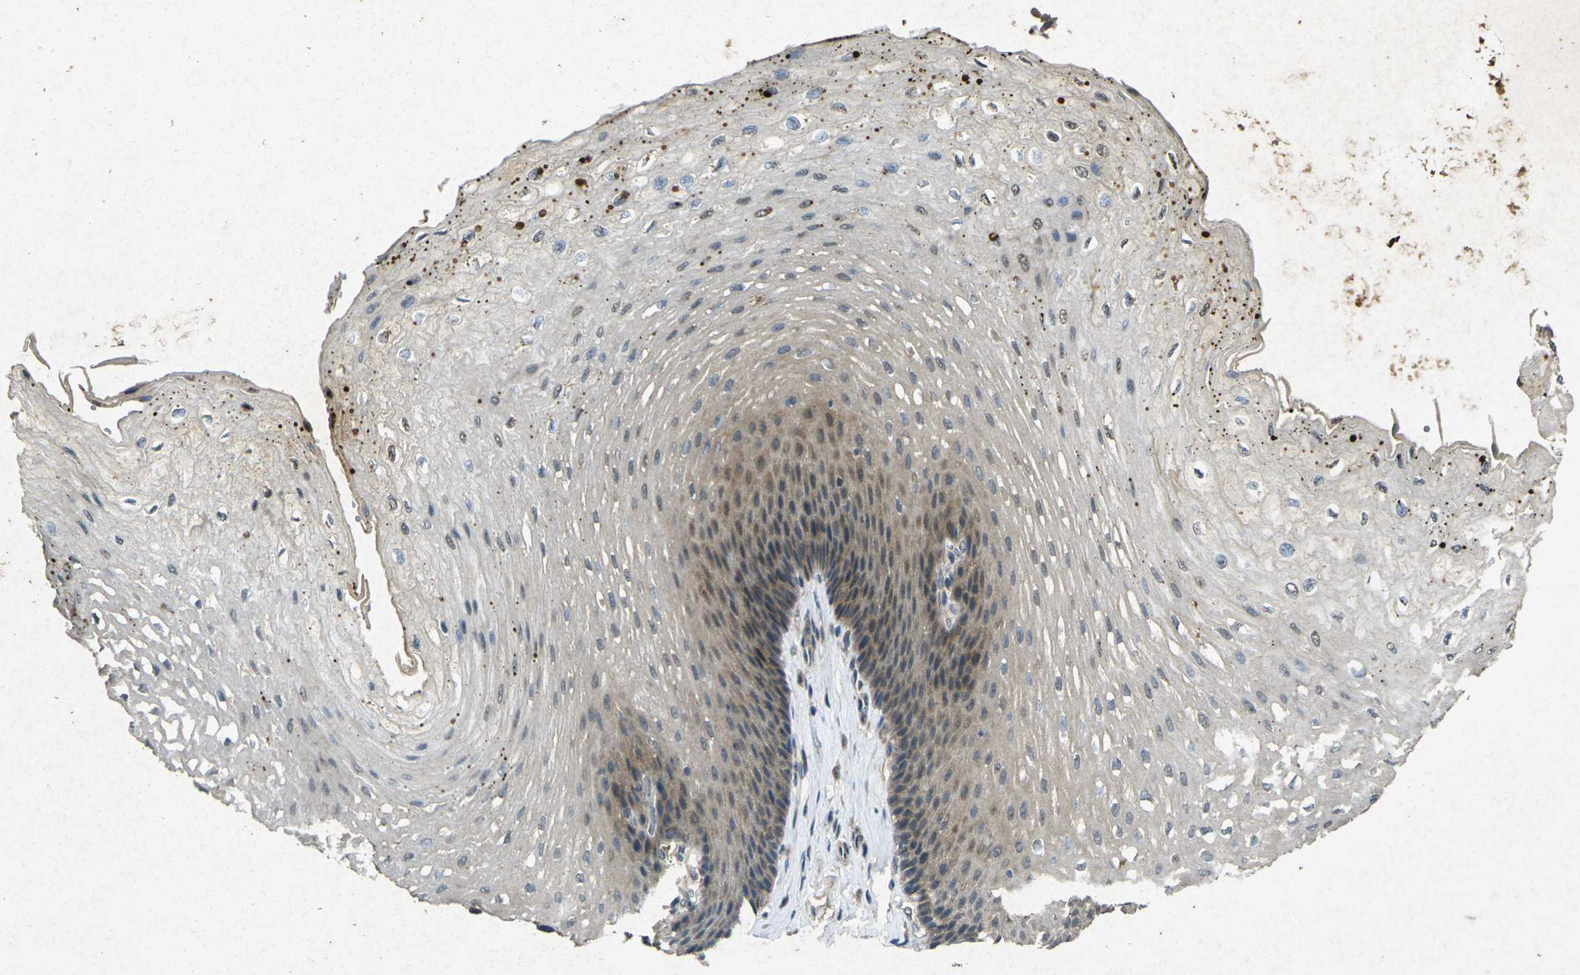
{"staining": {"intensity": "moderate", "quantity": "25%-75%", "location": "cytoplasmic/membranous"}, "tissue": "esophagus", "cell_type": "Squamous epithelial cells", "image_type": "normal", "snomed": [{"axis": "morphology", "description": "Normal tissue, NOS"}, {"axis": "topography", "description": "Esophagus"}], "caption": "Brown immunohistochemical staining in normal human esophagus exhibits moderate cytoplasmic/membranous positivity in approximately 25%-75% of squamous epithelial cells.", "gene": "RGMA", "patient": {"sex": "female", "age": 72}}